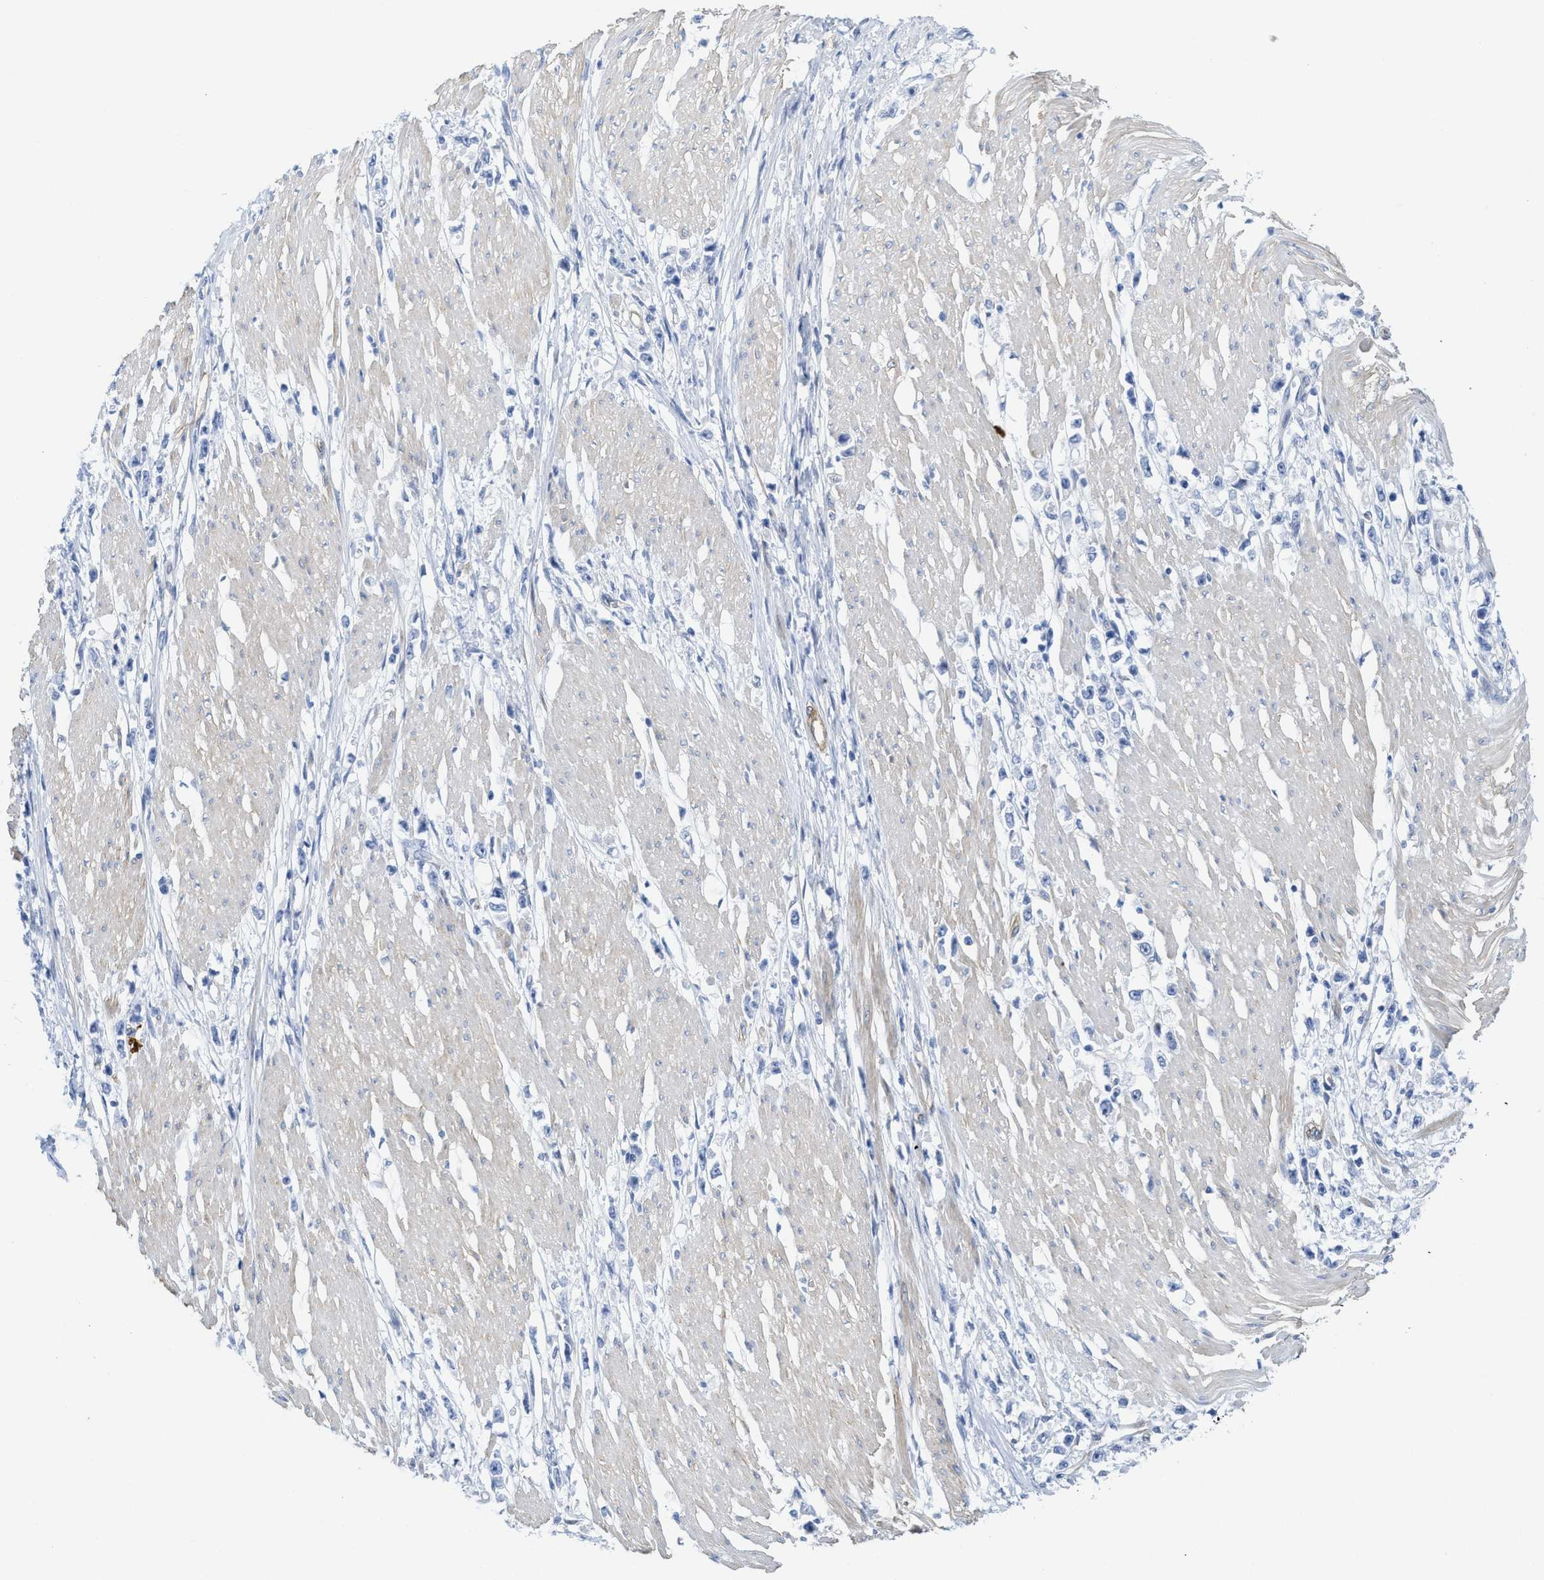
{"staining": {"intensity": "negative", "quantity": "none", "location": "none"}, "tissue": "stomach cancer", "cell_type": "Tumor cells", "image_type": "cancer", "snomed": [{"axis": "morphology", "description": "Adenocarcinoma, NOS"}, {"axis": "topography", "description": "Stomach"}], "caption": "Immunohistochemical staining of stomach adenocarcinoma exhibits no significant expression in tumor cells. Nuclei are stained in blue.", "gene": "TUB", "patient": {"sex": "female", "age": 59}}